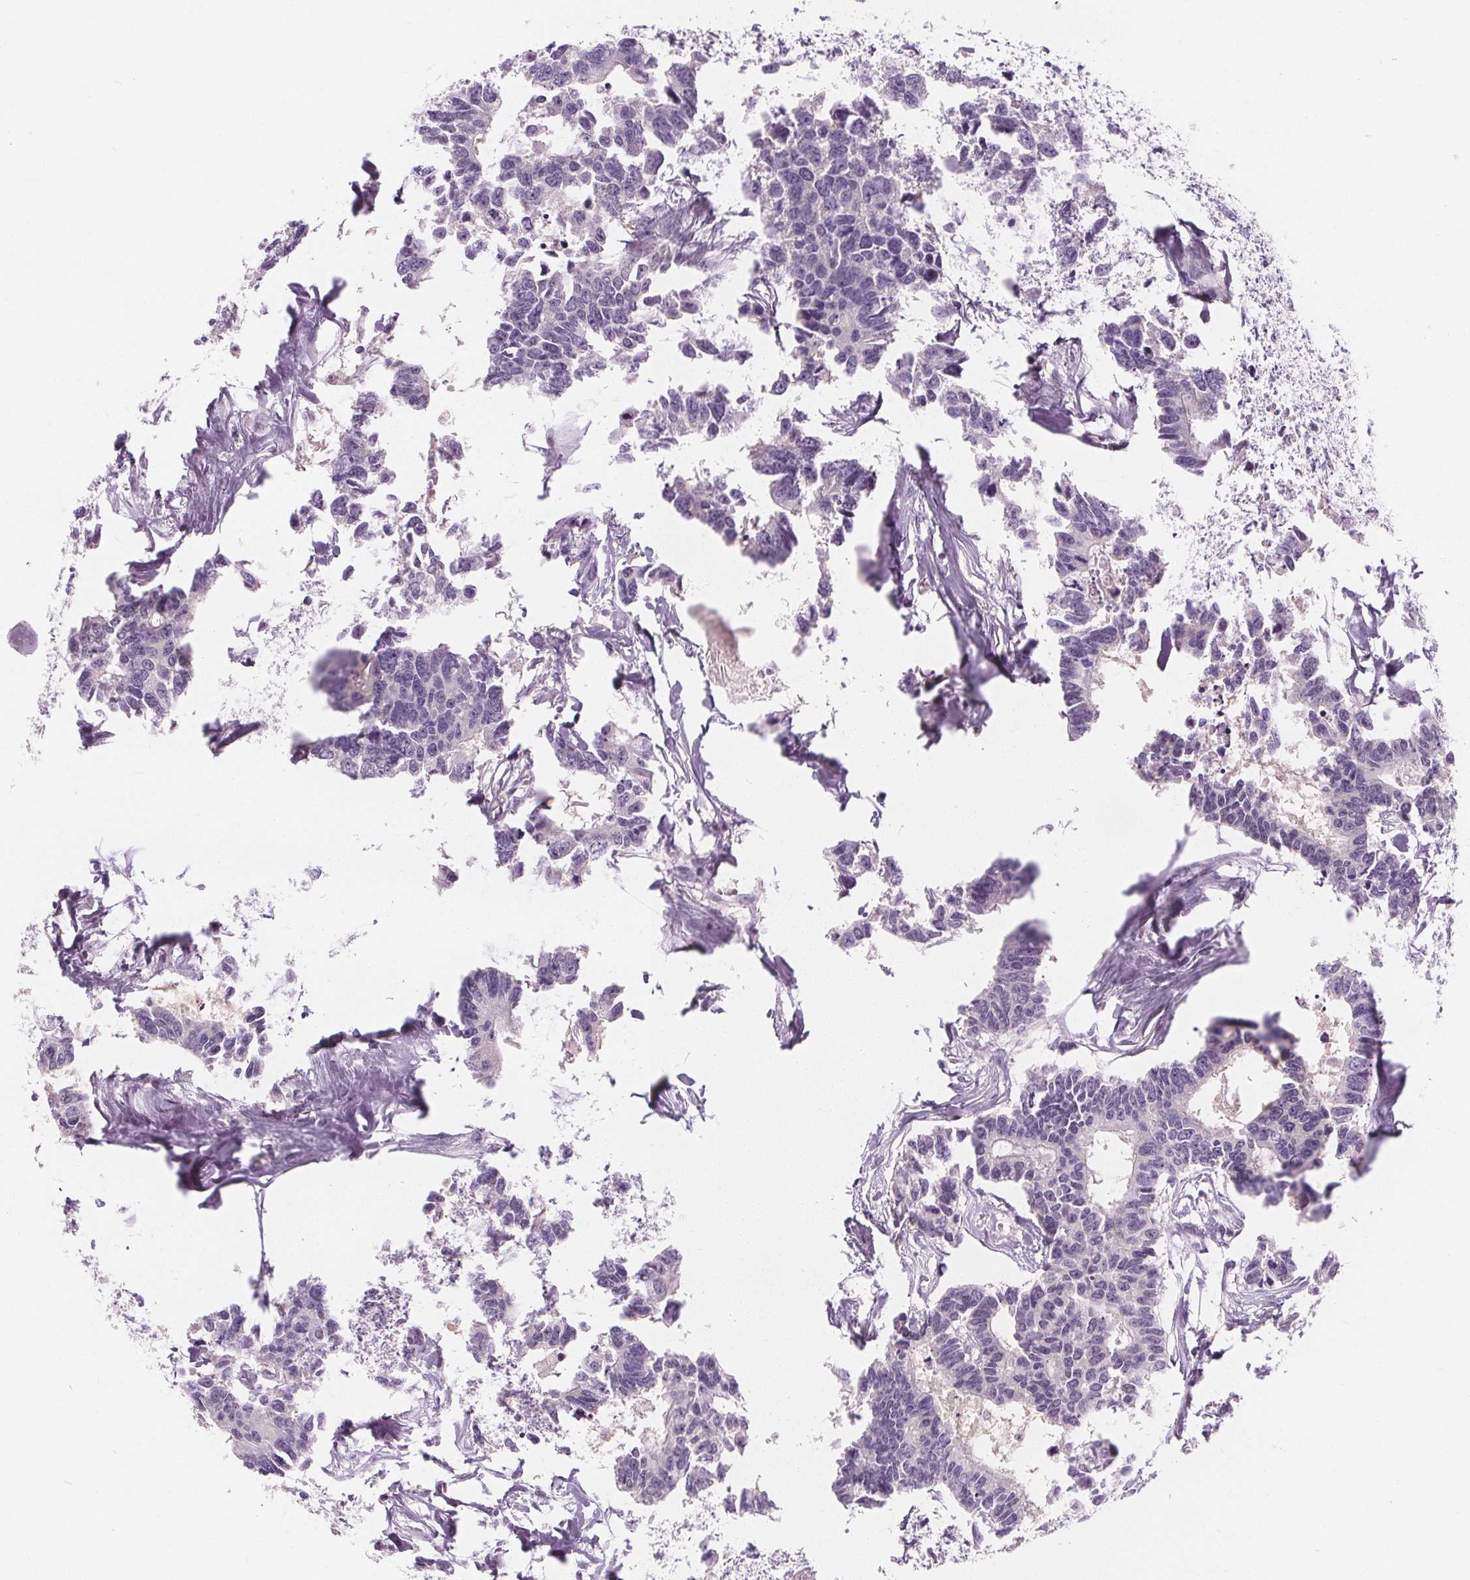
{"staining": {"intensity": "negative", "quantity": "none", "location": "none"}, "tissue": "colorectal cancer", "cell_type": "Tumor cells", "image_type": "cancer", "snomed": [{"axis": "morphology", "description": "Adenocarcinoma, NOS"}, {"axis": "topography", "description": "Rectum"}], "caption": "IHC of human adenocarcinoma (colorectal) shows no positivity in tumor cells. (DAB immunohistochemistry, high magnification).", "gene": "UGP2", "patient": {"sex": "male", "age": 57}}